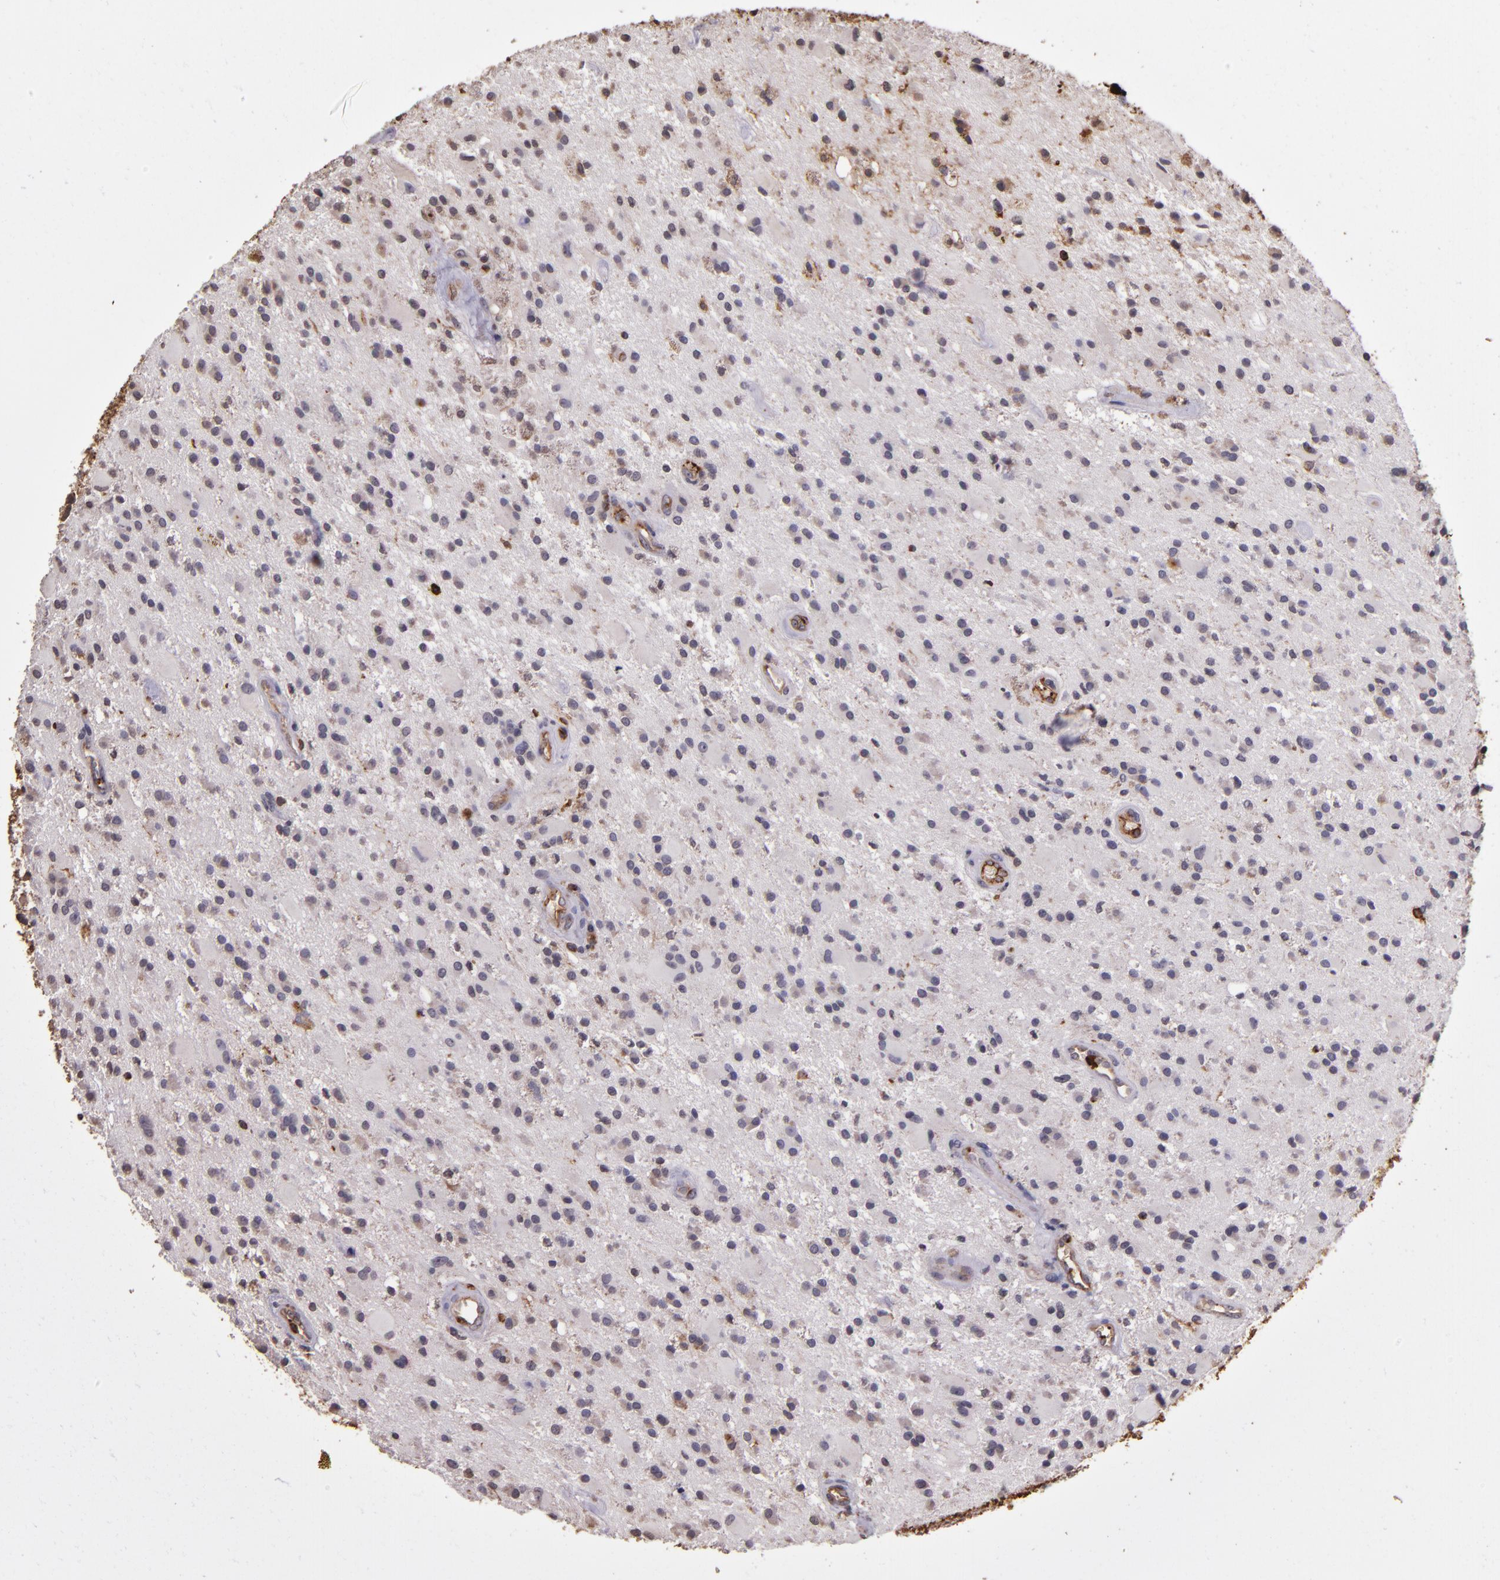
{"staining": {"intensity": "negative", "quantity": "none", "location": "none"}, "tissue": "glioma", "cell_type": "Tumor cells", "image_type": "cancer", "snomed": [{"axis": "morphology", "description": "Glioma, malignant, Low grade"}, {"axis": "topography", "description": "Brain"}], "caption": "Tumor cells show no significant expression in glioma. Brightfield microscopy of immunohistochemistry (IHC) stained with DAB (3,3'-diaminobenzidine) (brown) and hematoxylin (blue), captured at high magnification.", "gene": "SLC2A3", "patient": {"sex": "male", "age": 58}}